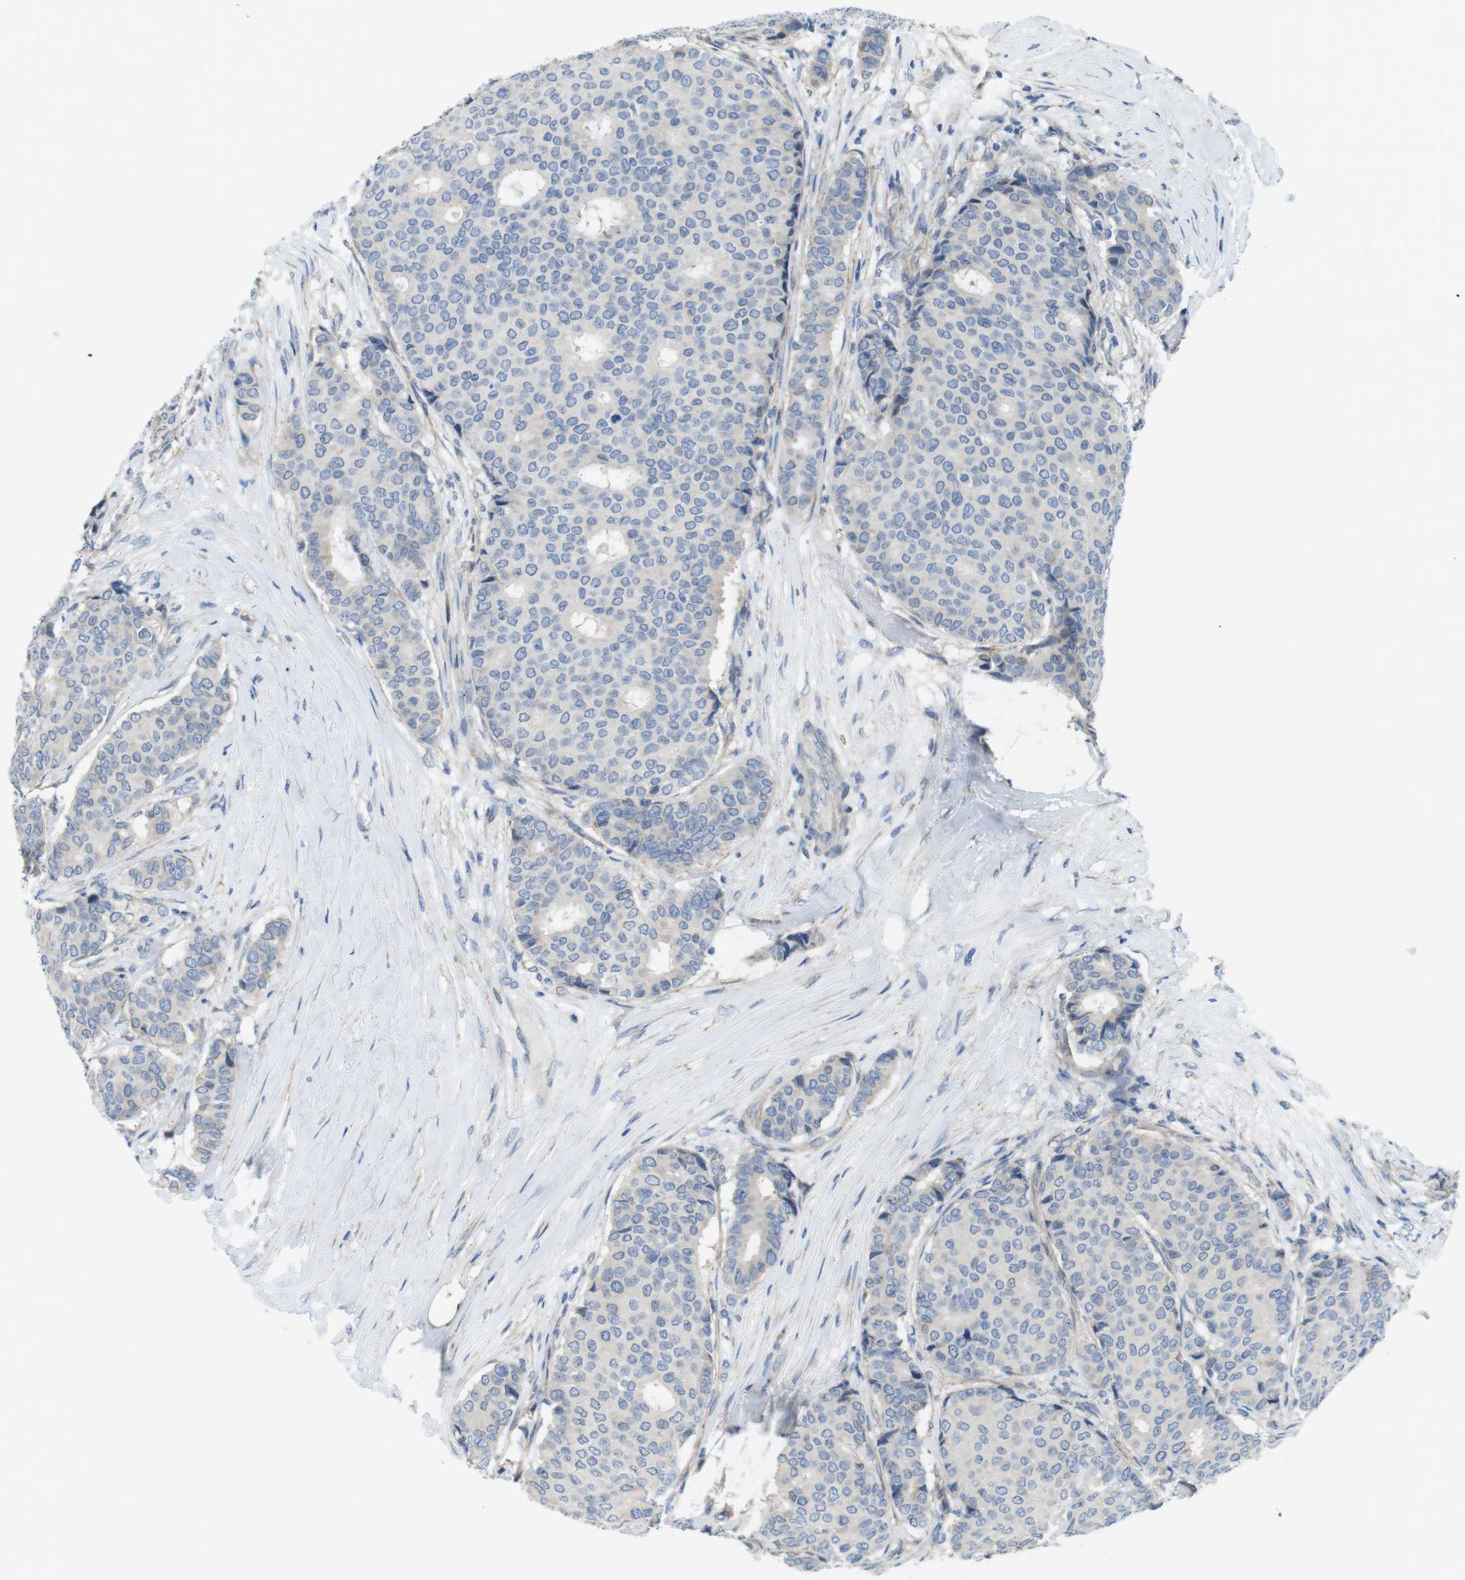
{"staining": {"intensity": "weak", "quantity": "<25%", "location": "cytoplasmic/membranous"}, "tissue": "breast cancer", "cell_type": "Tumor cells", "image_type": "cancer", "snomed": [{"axis": "morphology", "description": "Duct carcinoma"}, {"axis": "topography", "description": "Breast"}], "caption": "Tumor cells are negative for brown protein staining in invasive ductal carcinoma (breast). Nuclei are stained in blue.", "gene": "CDH8", "patient": {"sex": "female", "age": 75}}